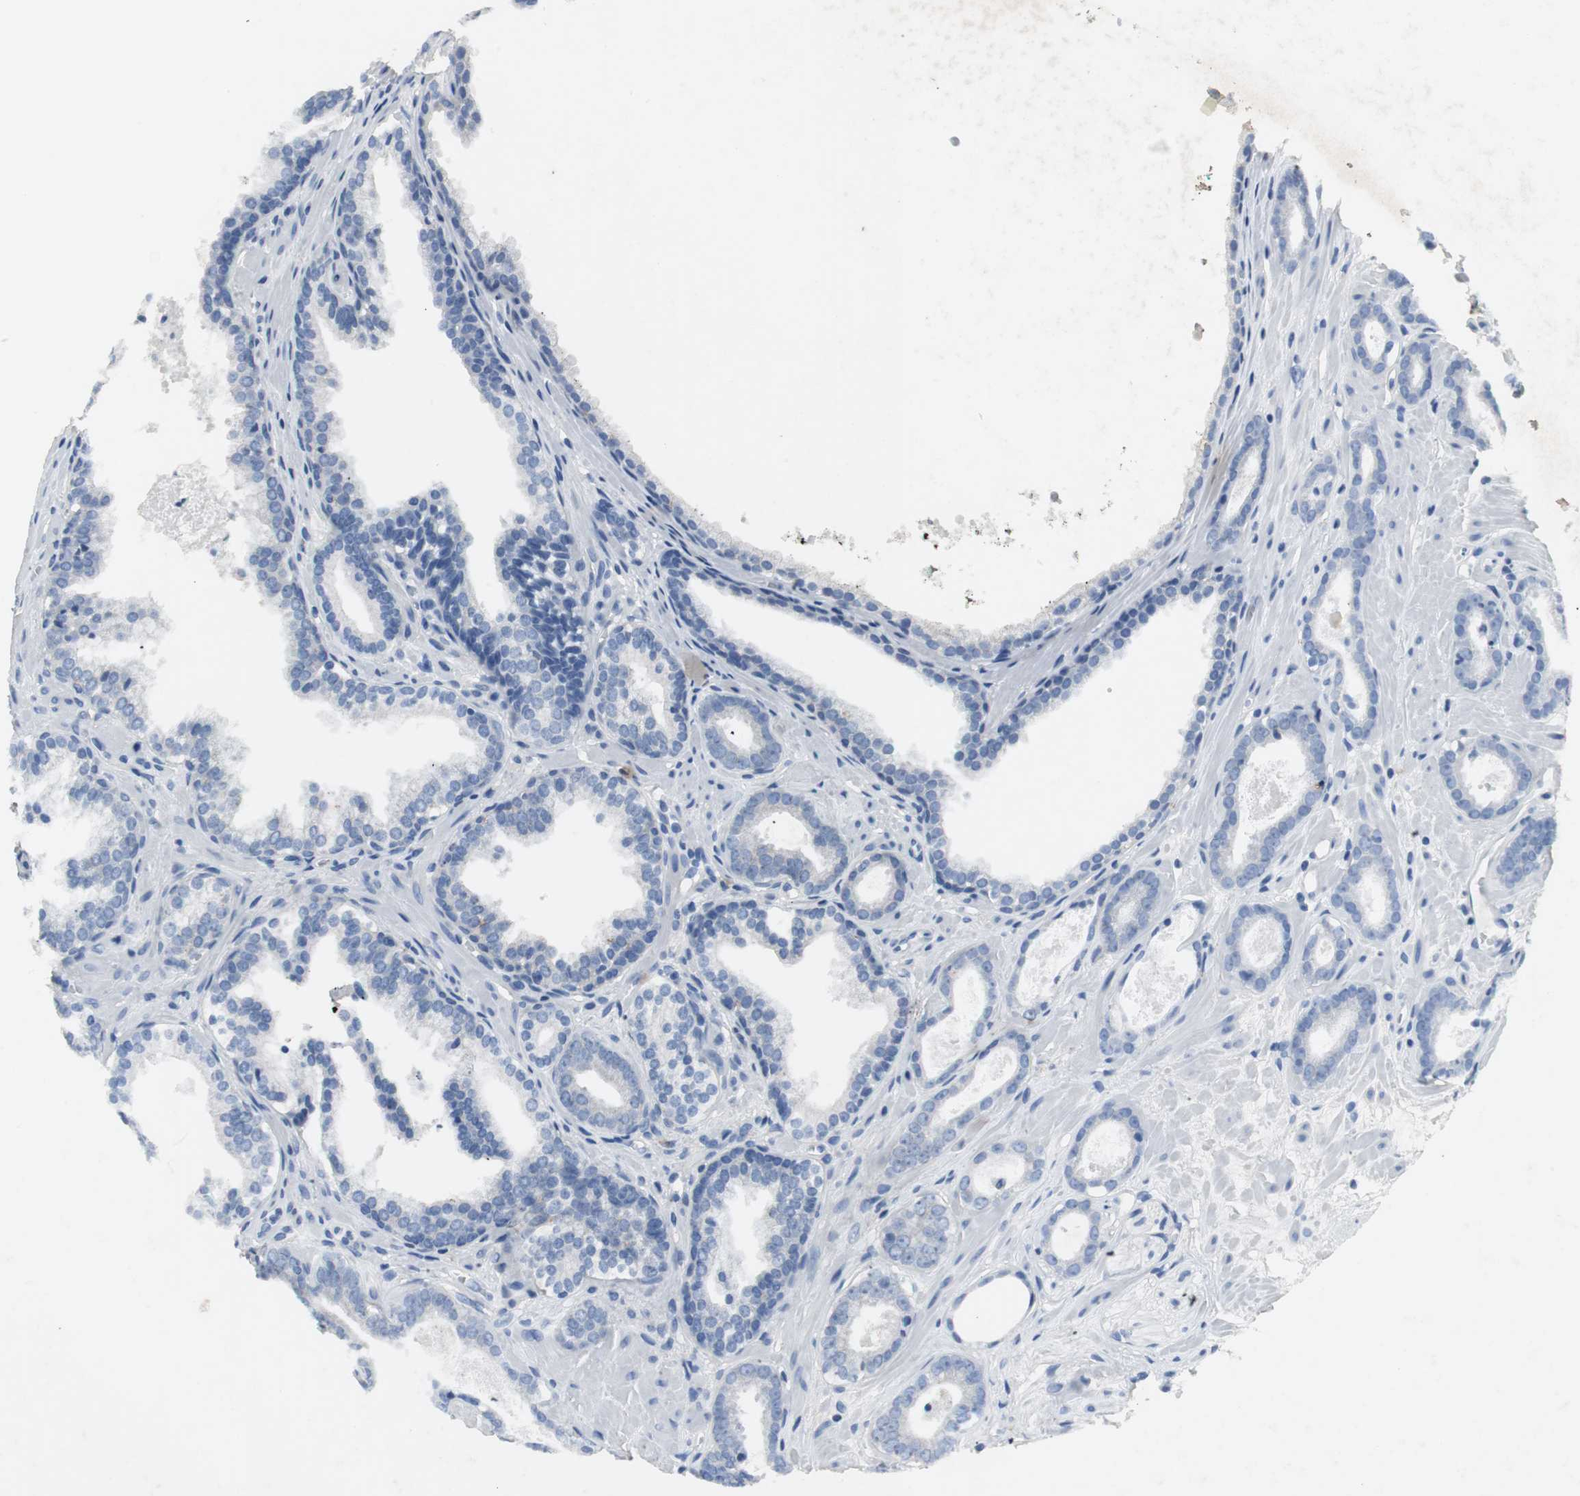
{"staining": {"intensity": "negative", "quantity": "none", "location": "none"}, "tissue": "prostate cancer", "cell_type": "Tumor cells", "image_type": "cancer", "snomed": [{"axis": "morphology", "description": "Adenocarcinoma, Low grade"}, {"axis": "topography", "description": "Prostate"}], "caption": "Immunohistochemistry histopathology image of human prostate low-grade adenocarcinoma stained for a protein (brown), which demonstrates no staining in tumor cells.", "gene": "LRP2", "patient": {"sex": "male", "age": 57}}